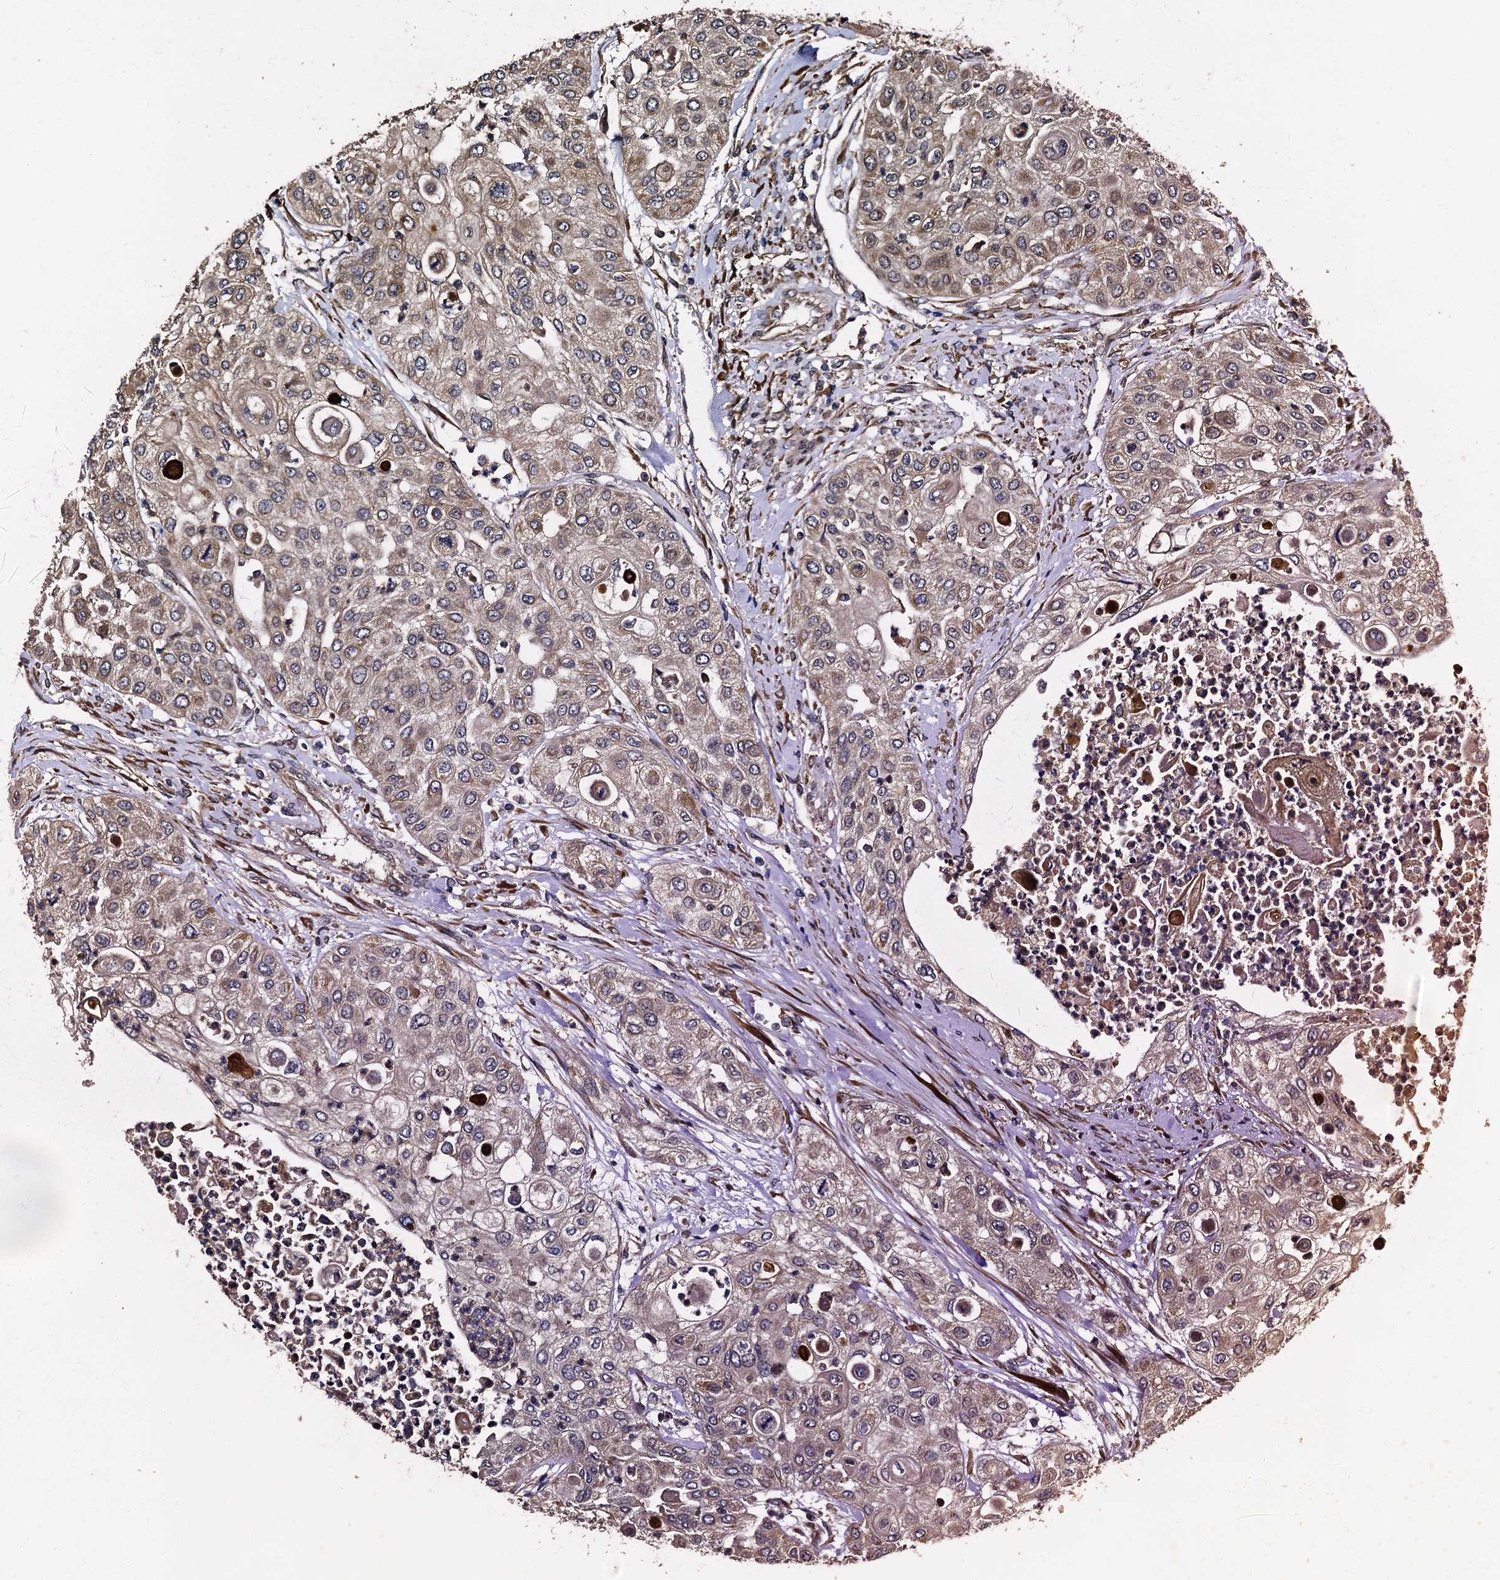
{"staining": {"intensity": "weak", "quantity": ">75%", "location": "cytoplasmic/membranous"}, "tissue": "urothelial cancer", "cell_type": "Tumor cells", "image_type": "cancer", "snomed": [{"axis": "morphology", "description": "Urothelial carcinoma, High grade"}, {"axis": "topography", "description": "Urinary bladder"}], "caption": "Immunohistochemistry of human urothelial cancer exhibits low levels of weak cytoplasmic/membranous positivity in approximately >75% of tumor cells.", "gene": "MIER2", "patient": {"sex": "female", "age": 79}}